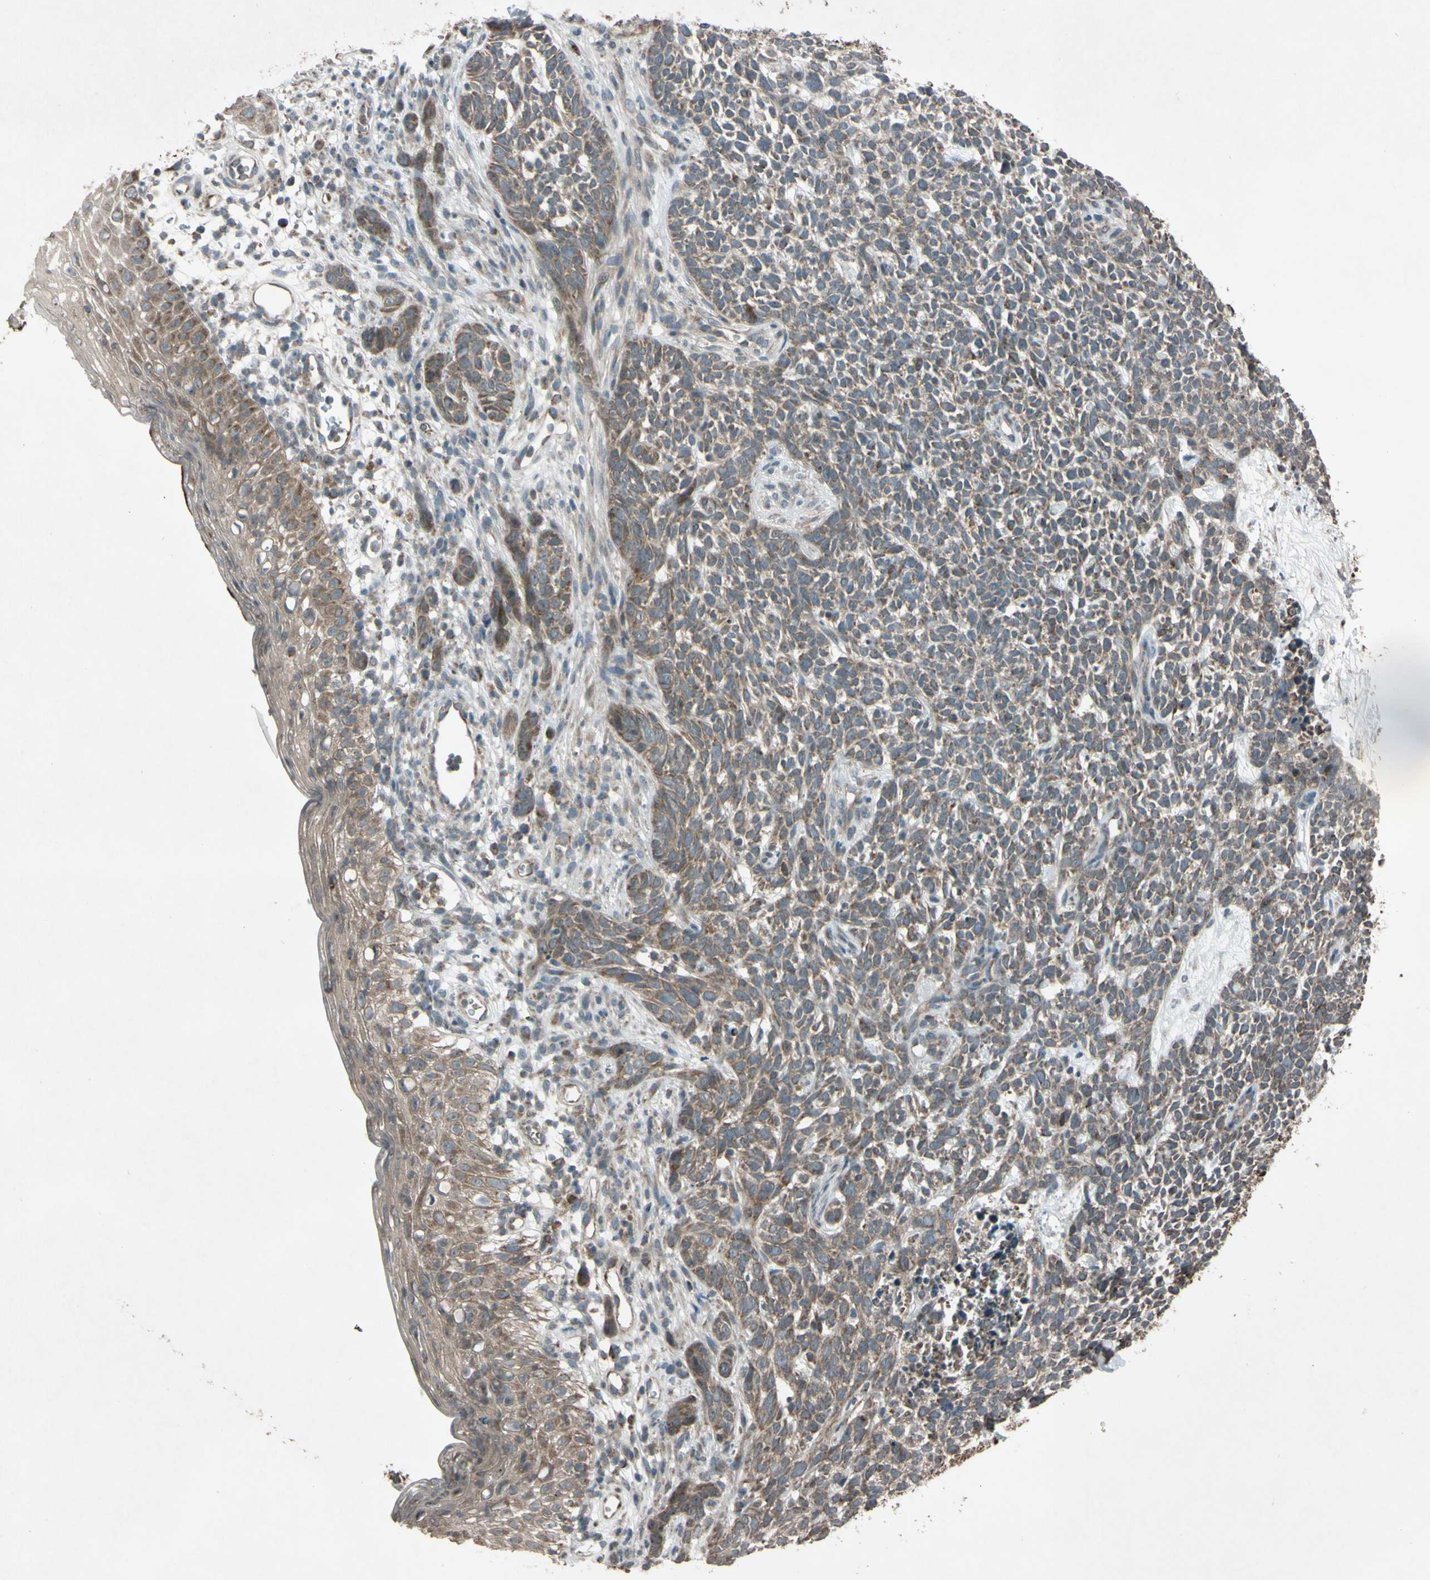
{"staining": {"intensity": "moderate", "quantity": "25%-75%", "location": "cytoplasmic/membranous"}, "tissue": "skin cancer", "cell_type": "Tumor cells", "image_type": "cancer", "snomed": [{"axis": "morphology", "description": "Basal cell carcinoma"}, {"axis": "topography", "description": "Skin"}], "caption": "Skin cancer stained with DAB immunohistochemistry (IHC) displays medium levels of moderate cytoplasmic/membranous positivity in about 25%-75% of tumor cells.", "gene": "ACOT8", "patient": {"sex": "female", "age": 84}}